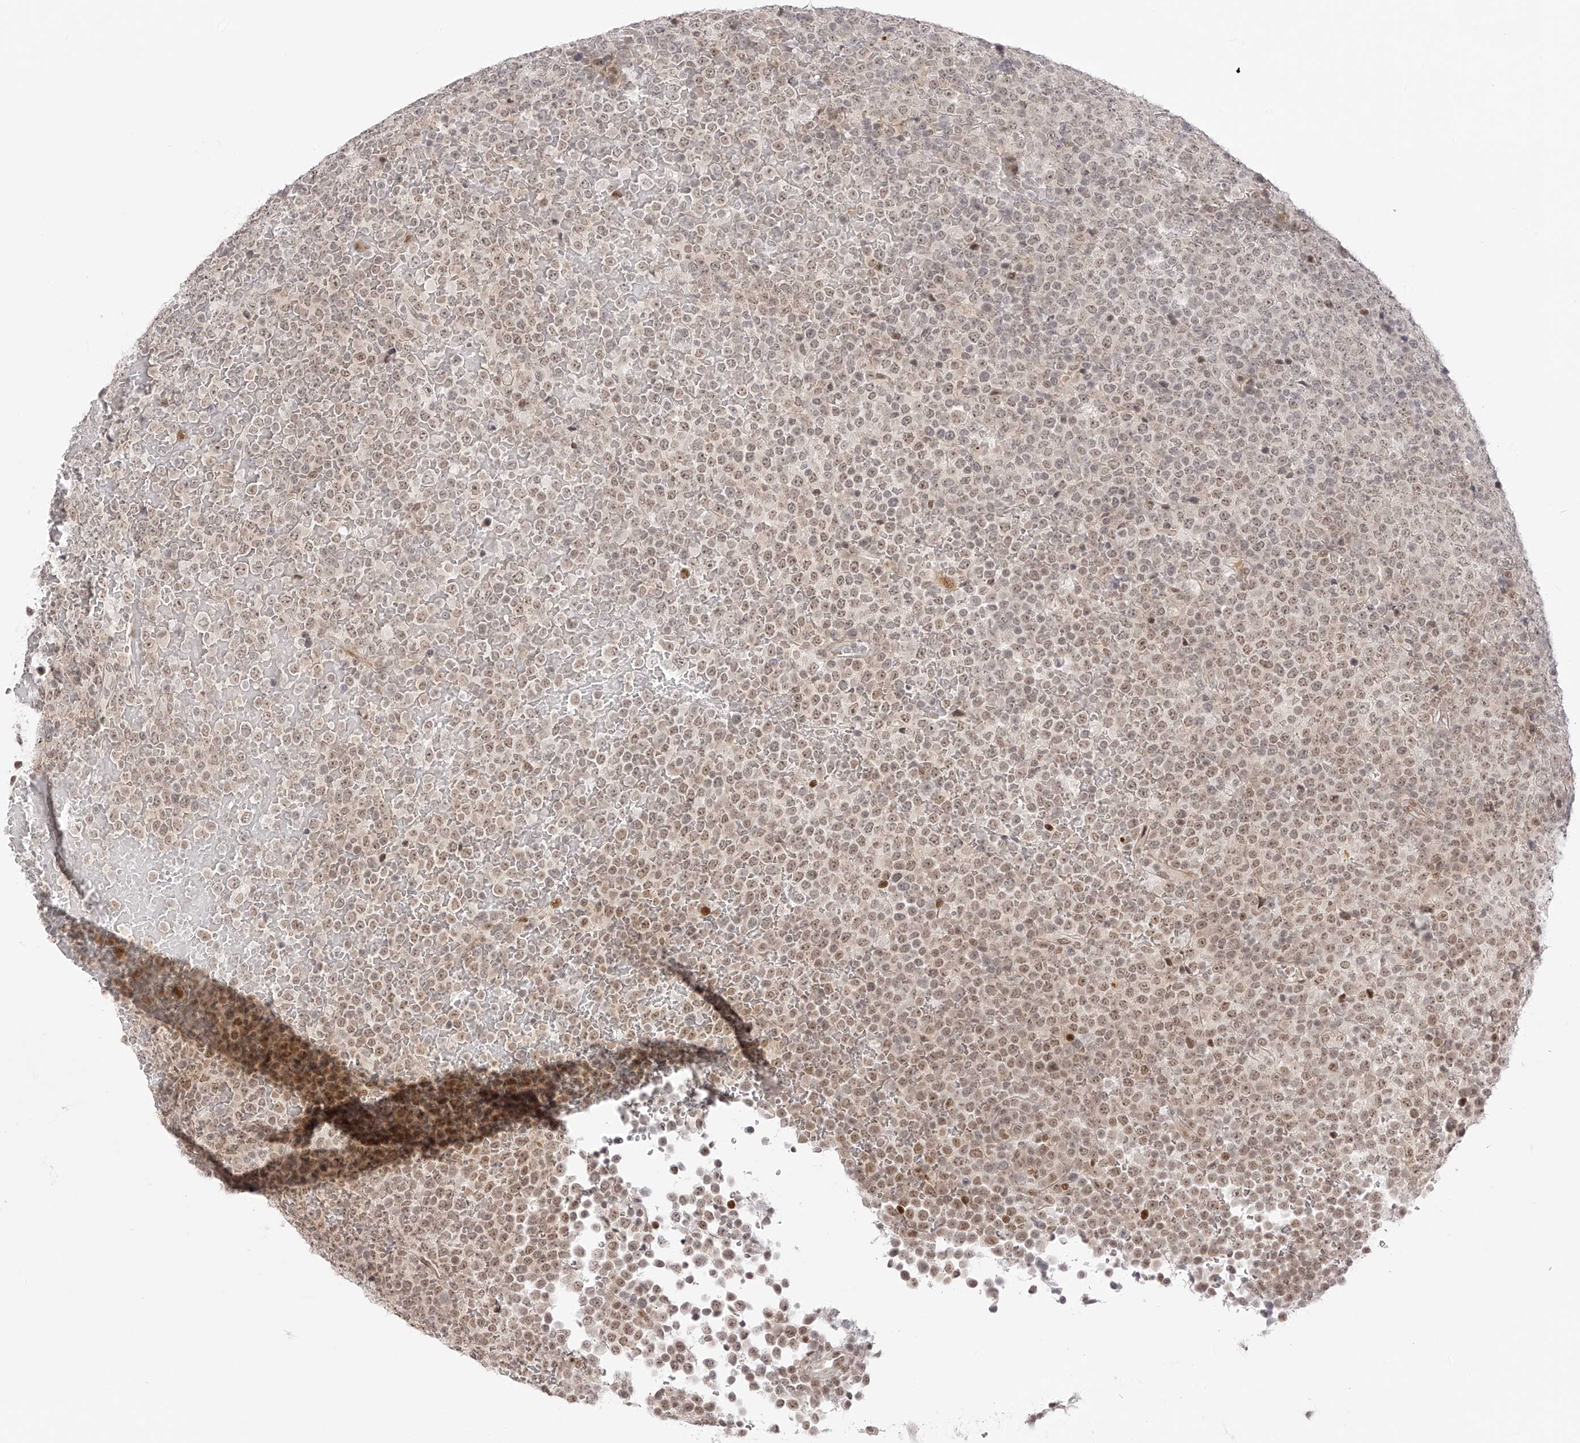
{"staining": {"intensity": "moderate", "quantity": ">75%", "location": "nuclear"}, "tissue": "lymphoma", "cell_type": "Tumor cells", "image_type": "cancer", "snomed": [{"axis": "morphology", "description": "Malignant lymphoma, non-Hodgkin's type, High grade"}, {"axis": "topography", "description": "Lymph node"}], "caption": "Moderate nuclear positivity for a protein is present in about >75% of tumor cells of malignant lymphoma, non-Hodgkin's type (high-grade) using IHC.", "gene": "PLEKHG1", "patient": {"sex": "male", "age": 13}}